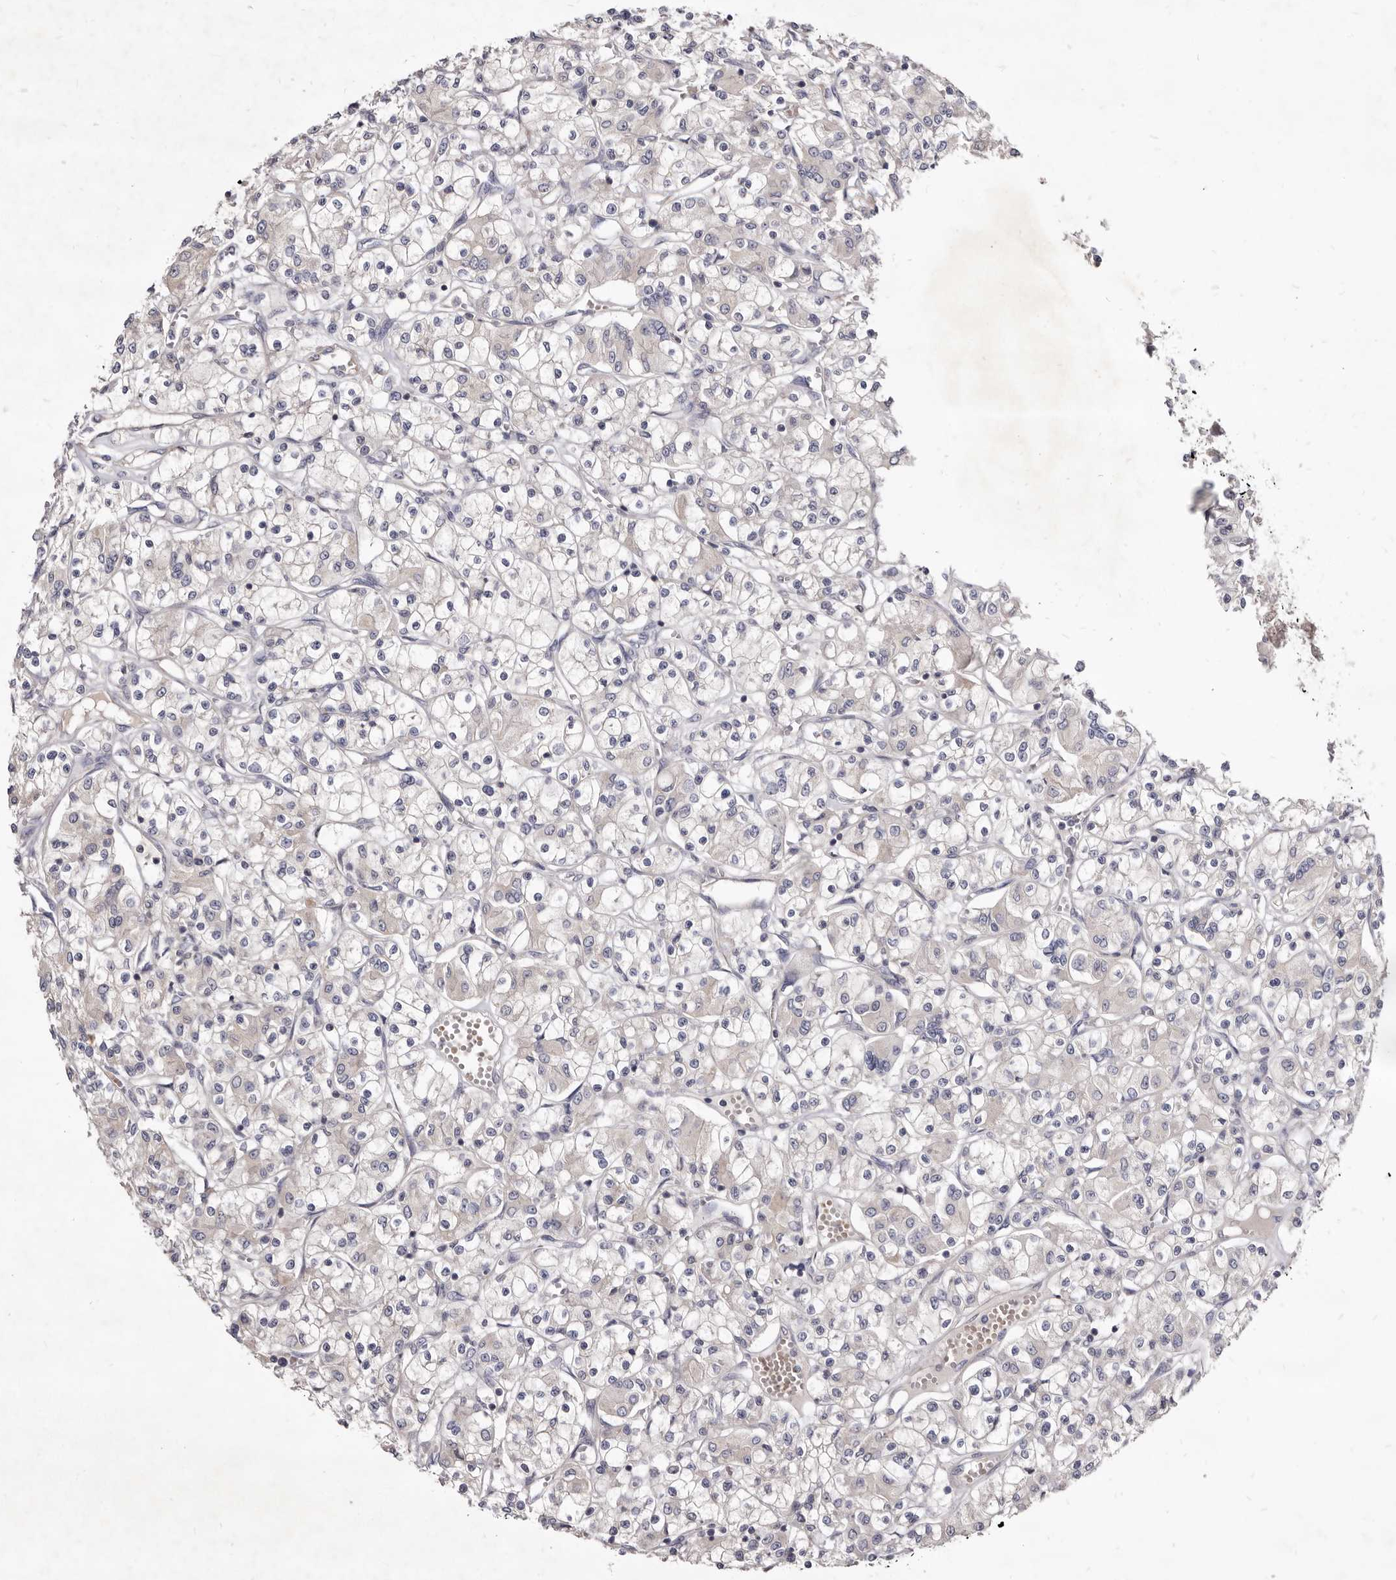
{"staining": {"intensity": "negative", "quantity": "none", "location": "none"}, "tissue": "renal cancer", "cell_type": "Tumor cells", "image_type": "cancer", "snomed": [{"axis": "morphology", "description": "Adenocarcinoma, NOS"}, {"axis": "topography", "description": "Kidney"}], "caption": "This is a image of immunohistochemistry (IHC) staining of renal cancer (adenocarcinoma), which shows no staining in tumor cells.", "gene": "FAS", "patient": {"sex": "female", "age": 59}}